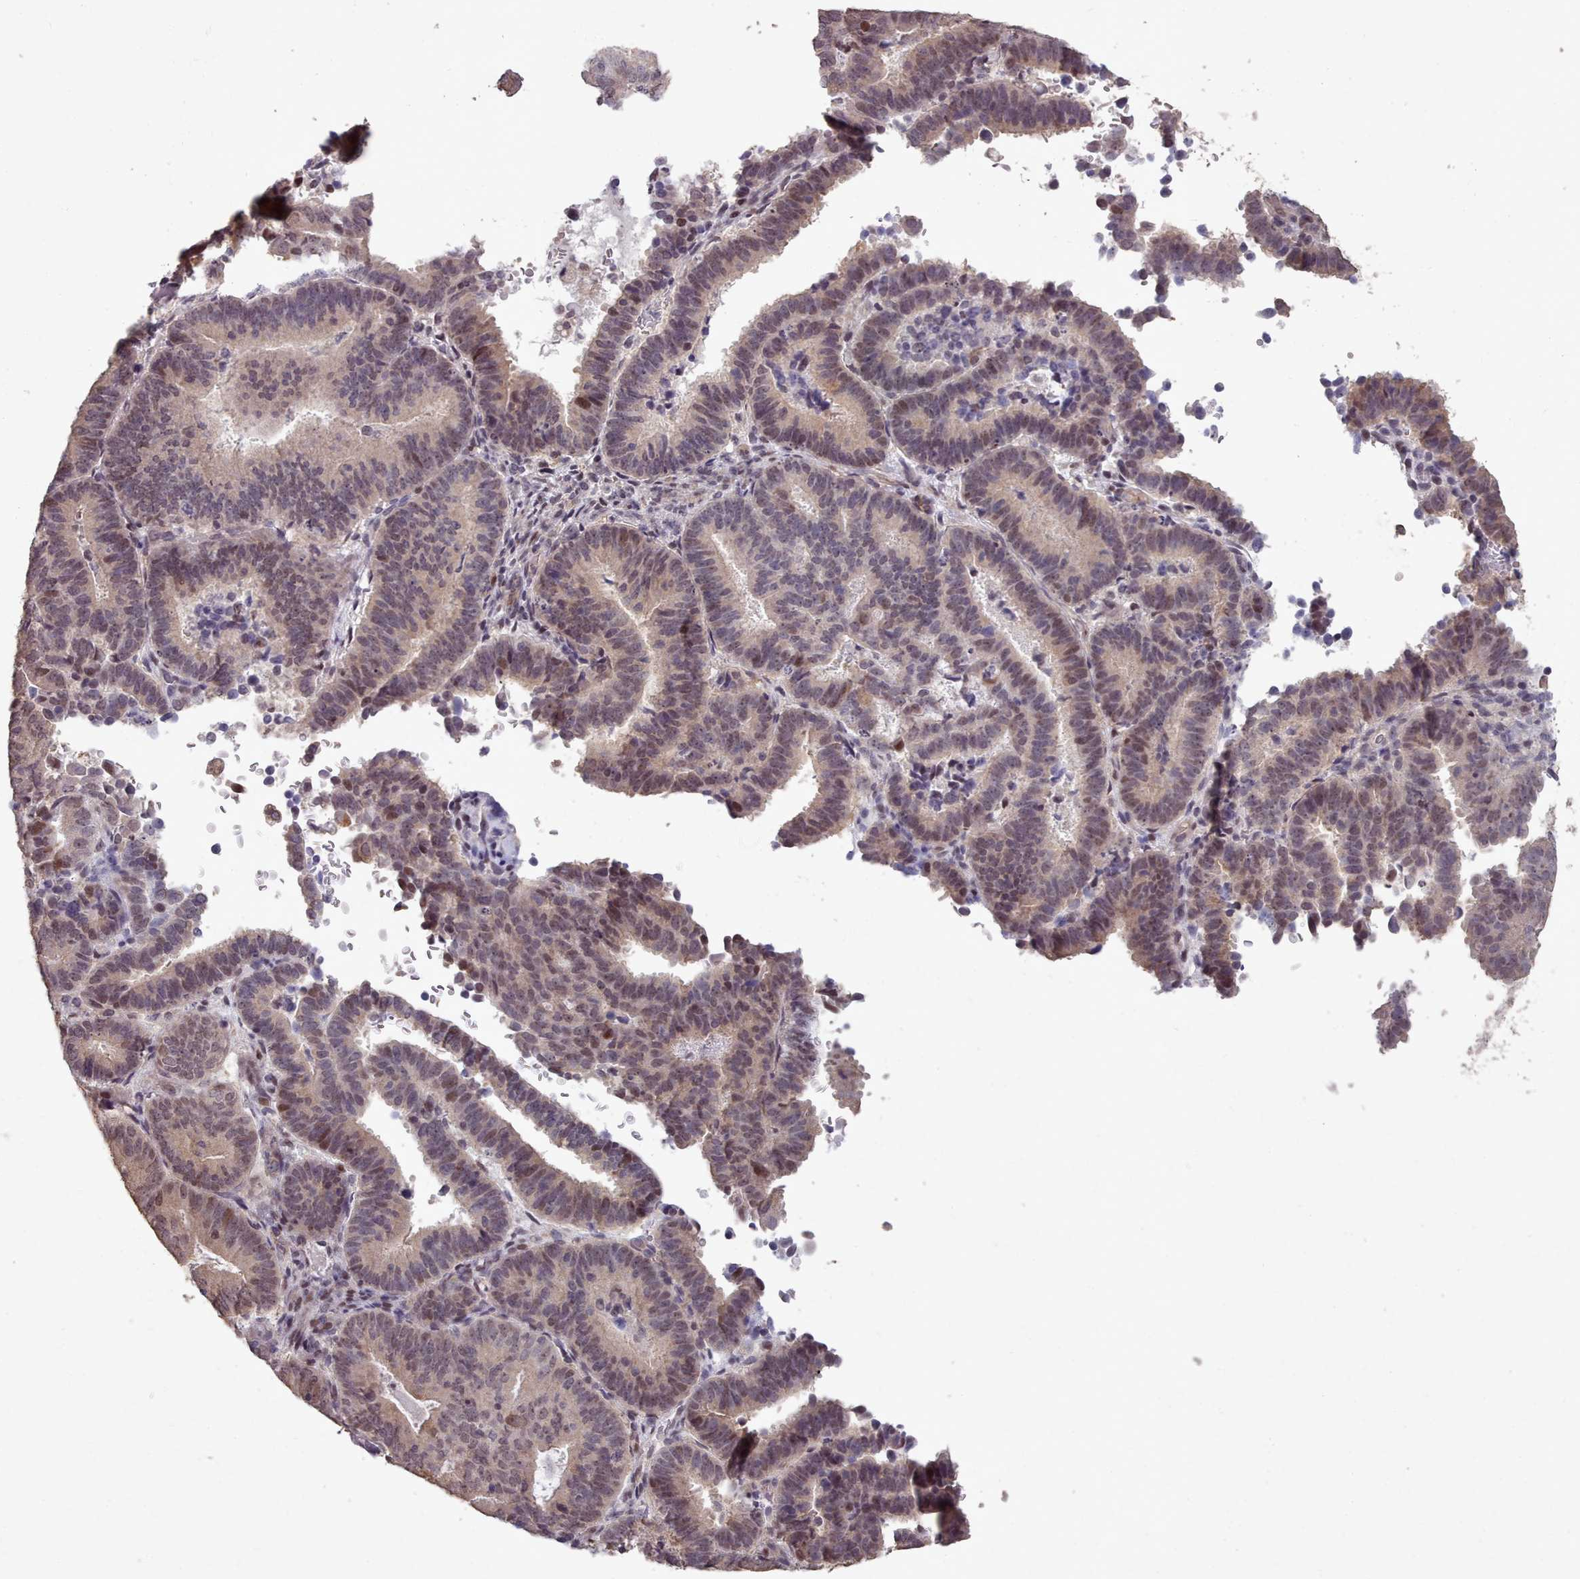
{"staining": {"intensity": "weak", "quantity": "25%-75%", "location": "nuclear"}, "tissue": "endometrial cancer", "cell_type": "Tumor cells", "image_type": "cancer", "snomed": [{"axis": "morphology", "description": "Adenocarcinoma, NOS"}, {"axis": "topography", "description": "Endometrium"}], "caption": "Immunohistochemistry staining of endometrial adenocarcinoma, which reveals low levels of weak nuclear expression in about 25%-75% of tumor cells indicating weak nuclear protein positivity. The staining was performed using DAB (3,3'-diaminobenzidine) (brown) for protein detection and nuclei were counterstained in hematoxylin (blue).", "gene": "ENSA", "patient": {"sex": "female", "age": 70}}